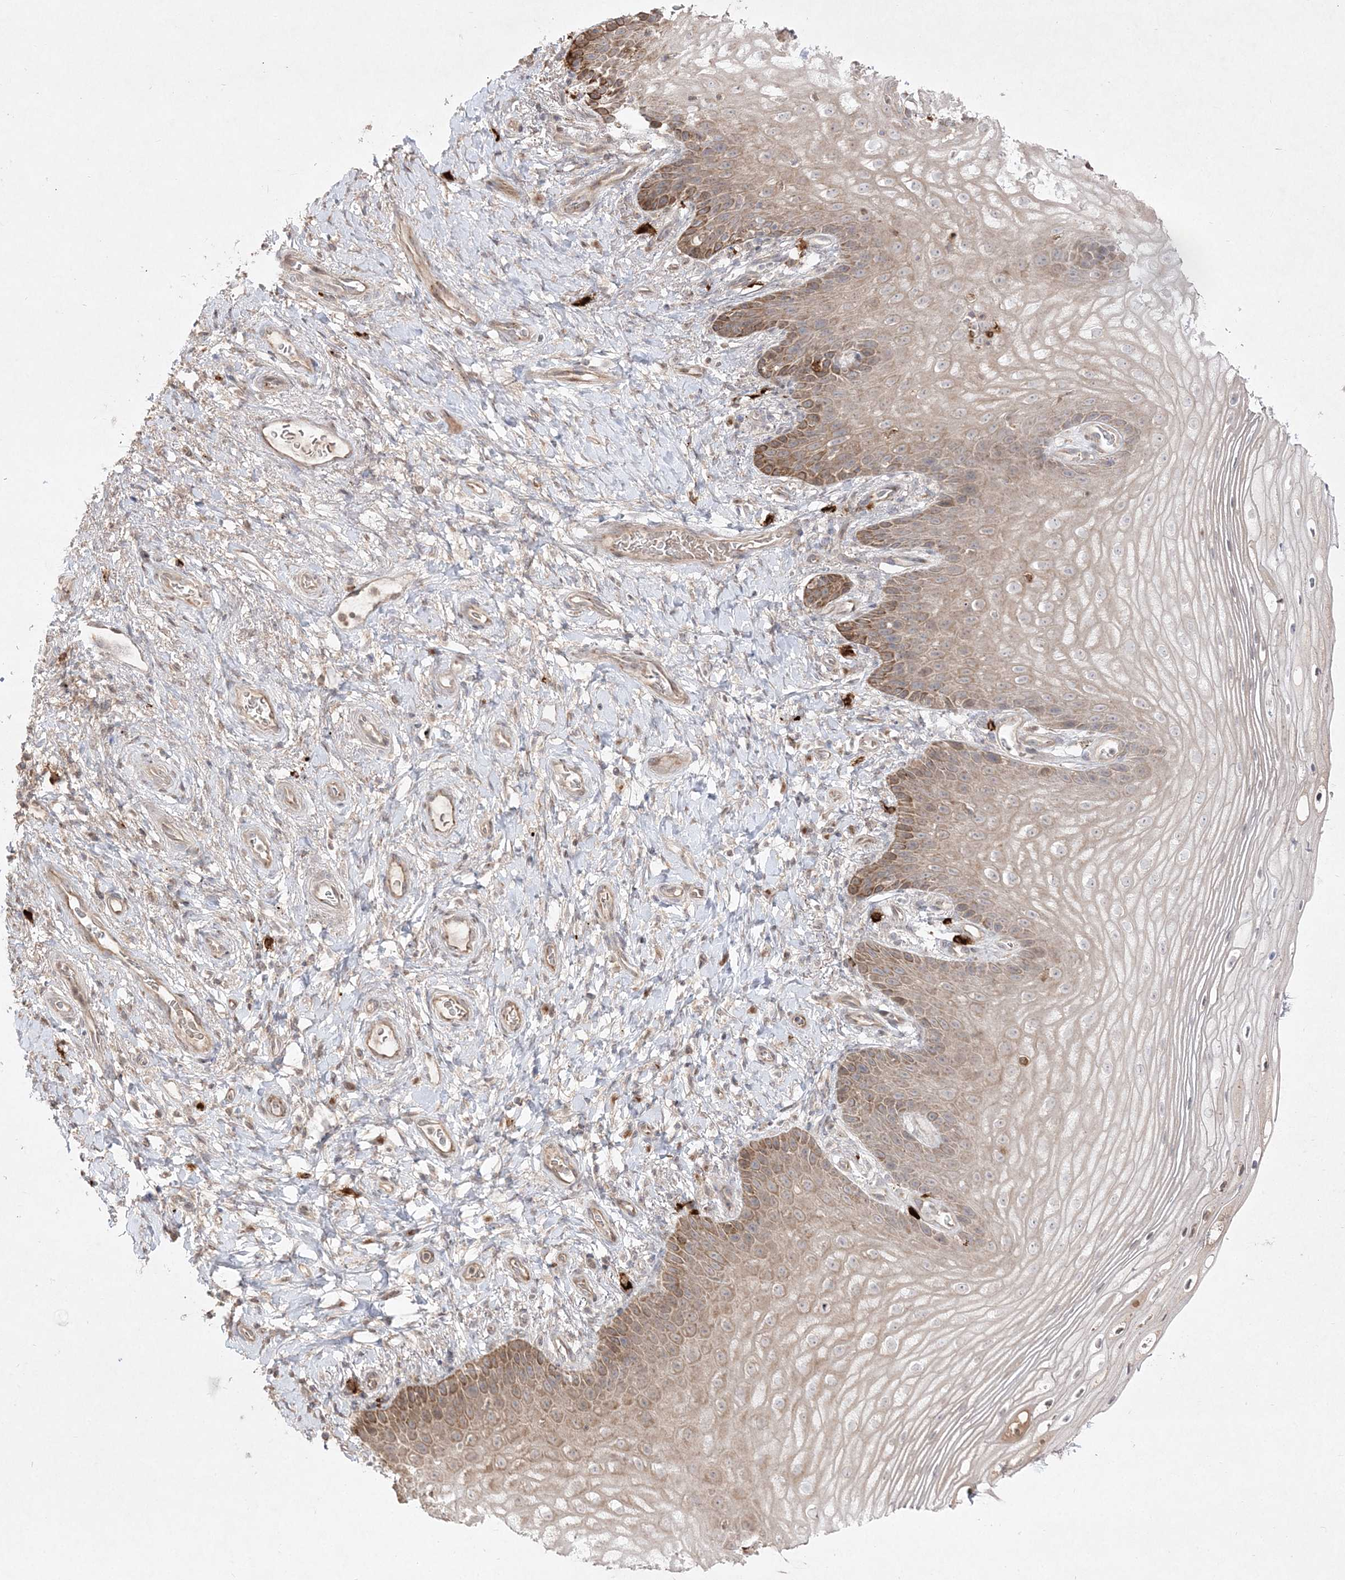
{"staining": {"intensity": "moderate", "quantity": "25%-75%", "location": "cytoplasmic/membranous"}, "tissue": "vagina", "cell_type": "Squamous epithelial cells", "image_type": "normal", "snomed": [{"axis": "morphology", "description": "Normal tissue, NOS"}, {"axis": "topography", "description": "Vagina"}], "caption": "Normal vagina demonstrates moderate cytoplasmic/membranous staining in about 25%-75% of squamous epithelial cells, visualized by immunohistochemistry.", "gene": "CLNK", "patient": {"sex": "female", "age": 60}}